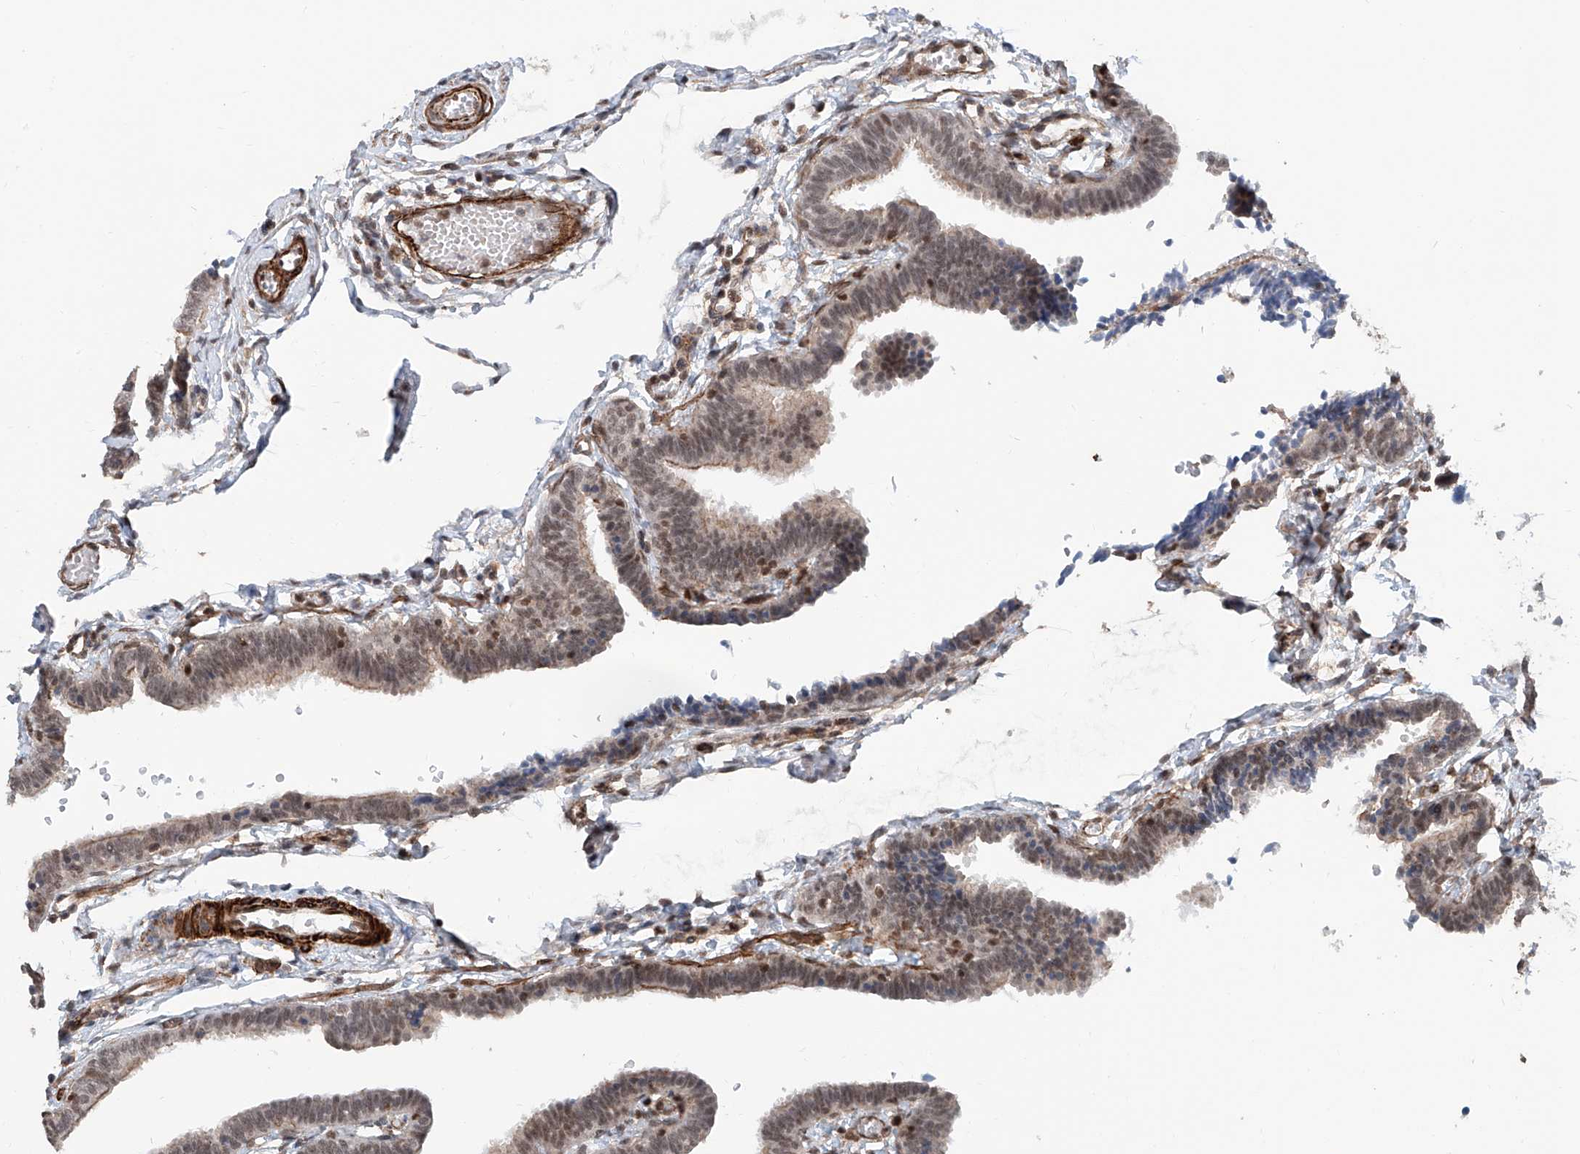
{"staining": {"intensity": "moderate", "quantity": "25%-75%", "location": "cytoplasmic/membranous,nuclear"}, "tissue": "fallopian tube", "cell_type": "Glandular cells", "image_type": "normal", "snomed": [{"axis": "morphology", "description": "Normal tissue, NOS"}, {"axis": "topography", "description": "Fallopian tube"}, {"axis": "topography", "description": "Ovary"}], "caption": "Normal fallopian tube shows moderate cytoplasmic/membranous,nuclear expression in approximately 25%-75% of glandular cells, visualized by immunohistochemistry.", "gene": "SDE2", "patient": {"sex": "female", "age": 23}}